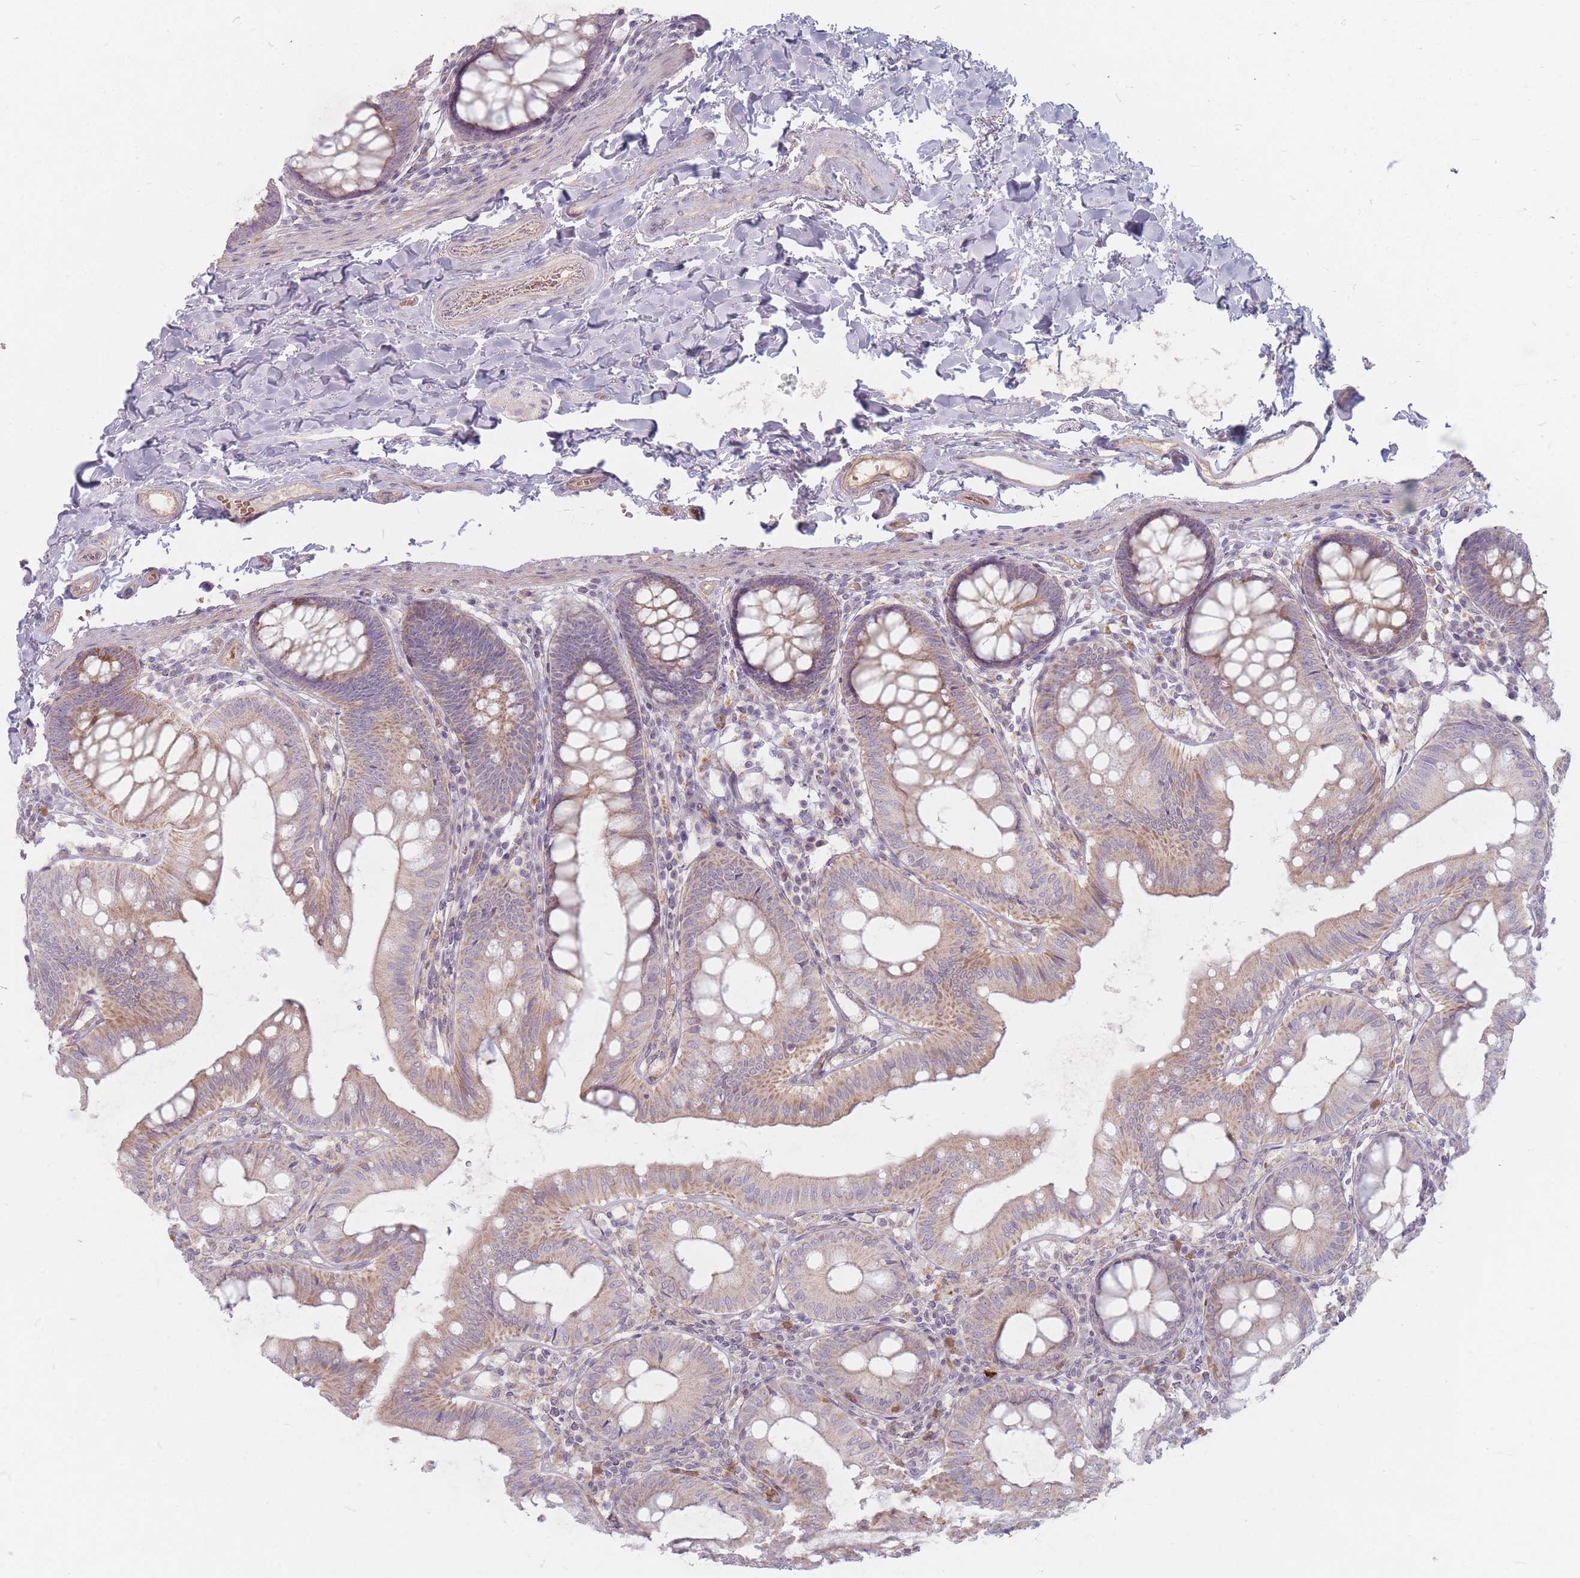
{"staining": {"intensity": "moderate", "quantity": ">75%", "location": "cytoplasmic/membranous"}, "tissue": "colon", "cell_type": "Endothelial cells", "image_type": "normal", "snomed": [{"axis": "morphology", "description": "Normal tissue, NOS"}, {"axis": "topography", "description": "Colon"}], "caption": "Immunohistochemistry (IHC) of normal human colon shows medium levels of moderate cytoplasmic/membranous staining in about >75% of endothelial cells. The staining is performed using DAB (3,3'-diaminobenzidine) brown chromogen to label protein expression. The nuclei are counter-stained blue using hematoxylin.", "gene": "CHCHD7", "patient": {"sex": "male", "age": 84}}